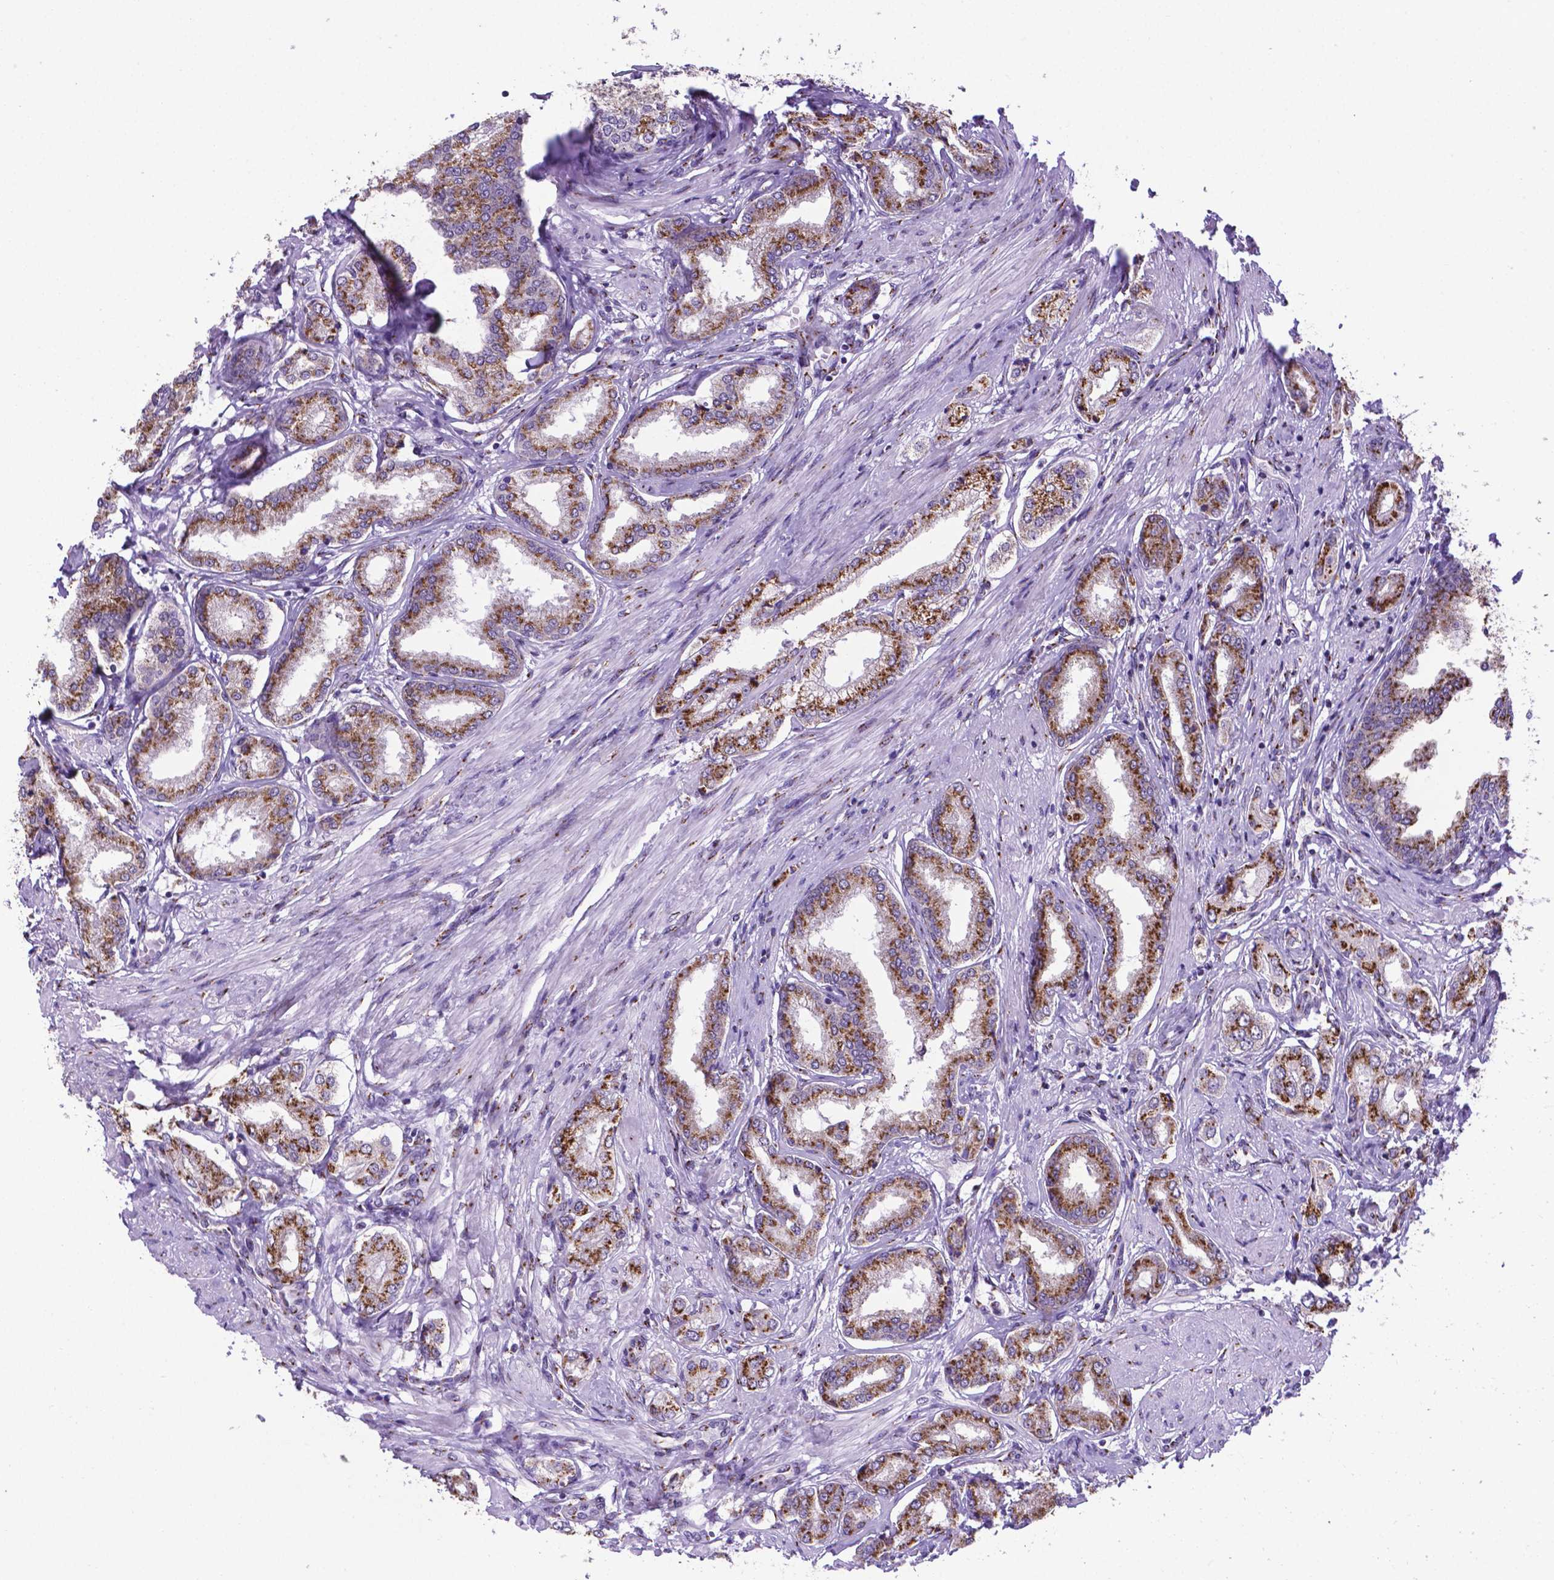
{"staining": {"intensity": "strong", "quantity": ">75%", "location": "cytoplasmic/membranous"}, "tissue": "prostate cancer", "cell_type": "Tumor cells", "image_type": "cancer", "snomed": [{"axis": "morphology", "description": "Adenocarcinoma, NOS"}, {"axis": "topography", "description": "Prostate"}], "caption": "The photomicrograph demonstrates a brown stain indicating the presence of a protein in the cytoplasmic/membranous of tumor cells in adenocarcinoma (prostate).", "gene": "MRPL10", "patient": {"sex": "male", "age": 63}}